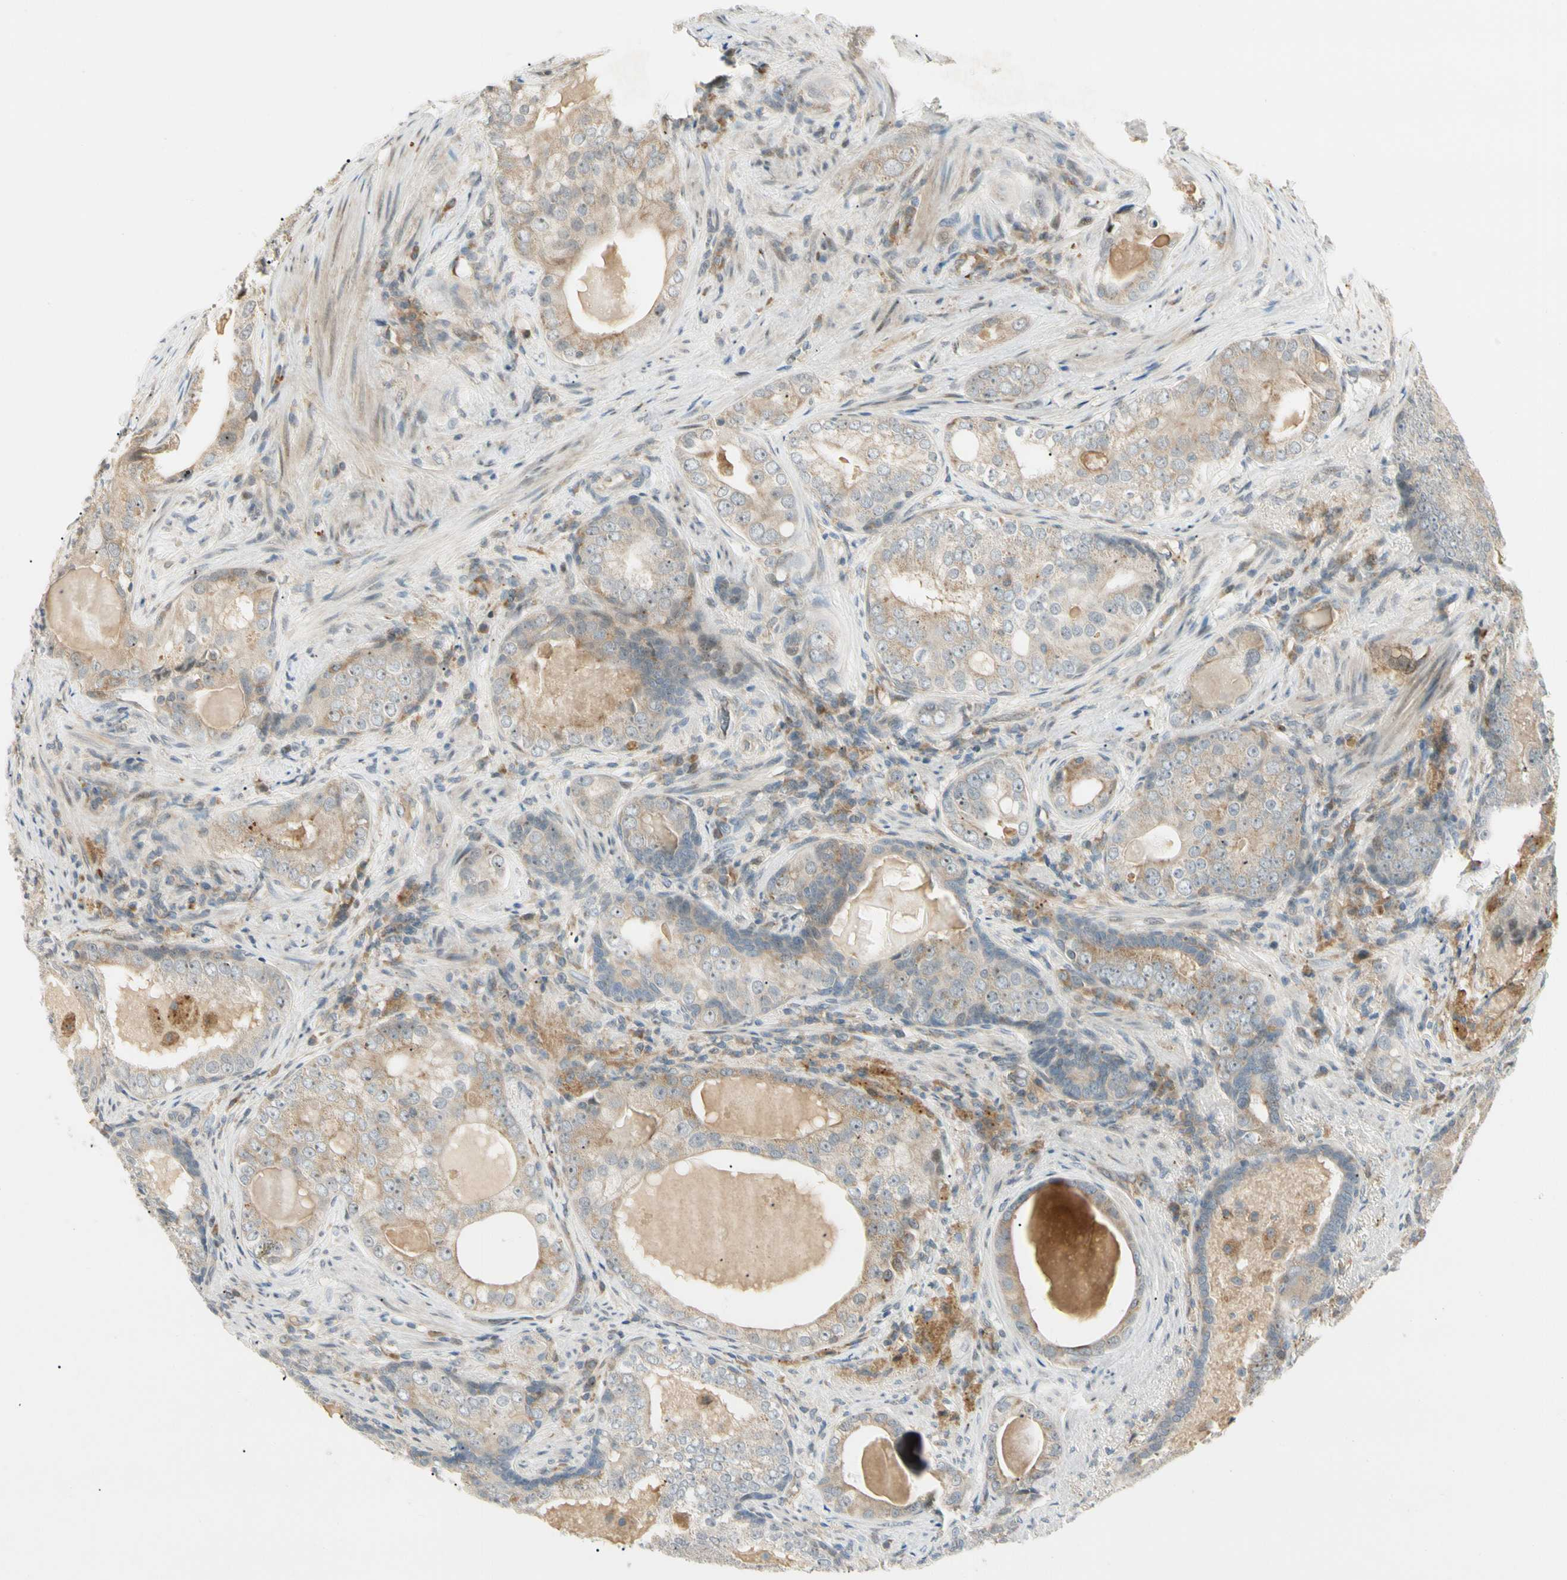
{"staining": {"intensity": "moderate", "quantity": ">75%", "location": "cytoplasmic/membranous"}, "tissue": "prostate cancer", "cell_type": "Tumor cells", "image_type": "cancer", "snomed": [{"axis": "morphology", "description": "Adenocarcinoma, High grade"}, {"axis": "topography", "description": "Prostate"}], "caption": "Moderate cytoplasmic/membranous staining for a protein is identified in about >75% of tumor cells of prostate high-grade adenocarcinoma using IHC.", "gene": "FNDC3B", "patient": {"sex": "male", "age": 66}}